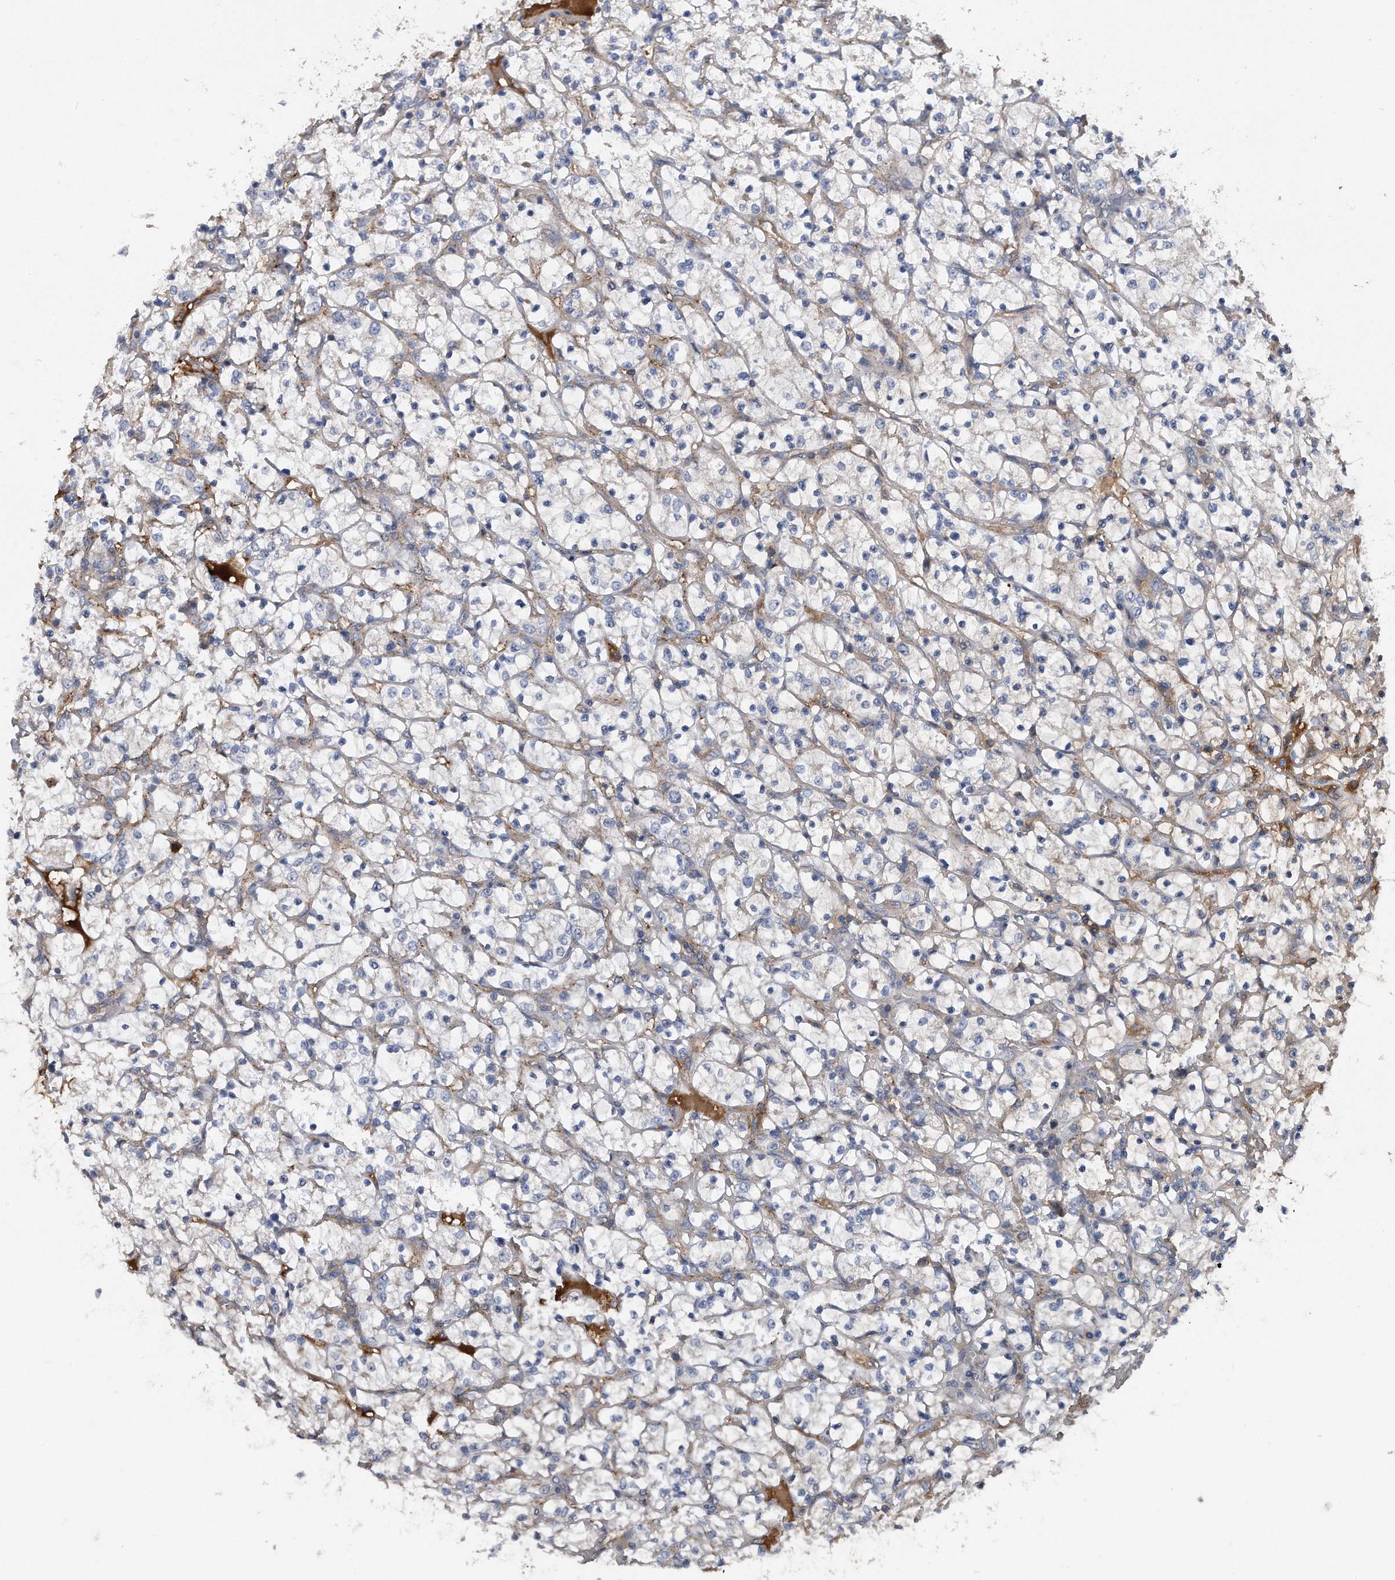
{"staining": {"intensity": "negative", "quantity": "none", "location": "none"}, "tissue": "renal cancer", "cell_type": "Tumor cells", "image_type": "cancer", "snomed": [{"axis": "morphology", "description": "Adenocarcinoma, NOS"}, {"axis": "topography", "description": "Kidney"}], "caption": "Renal adenocarcinoma stained for a protein using immunohistochemistry (IHC) reveals no expression tumor cells.", "gene": "KCND3", "patient": {"sex": "female", "age": 69}}